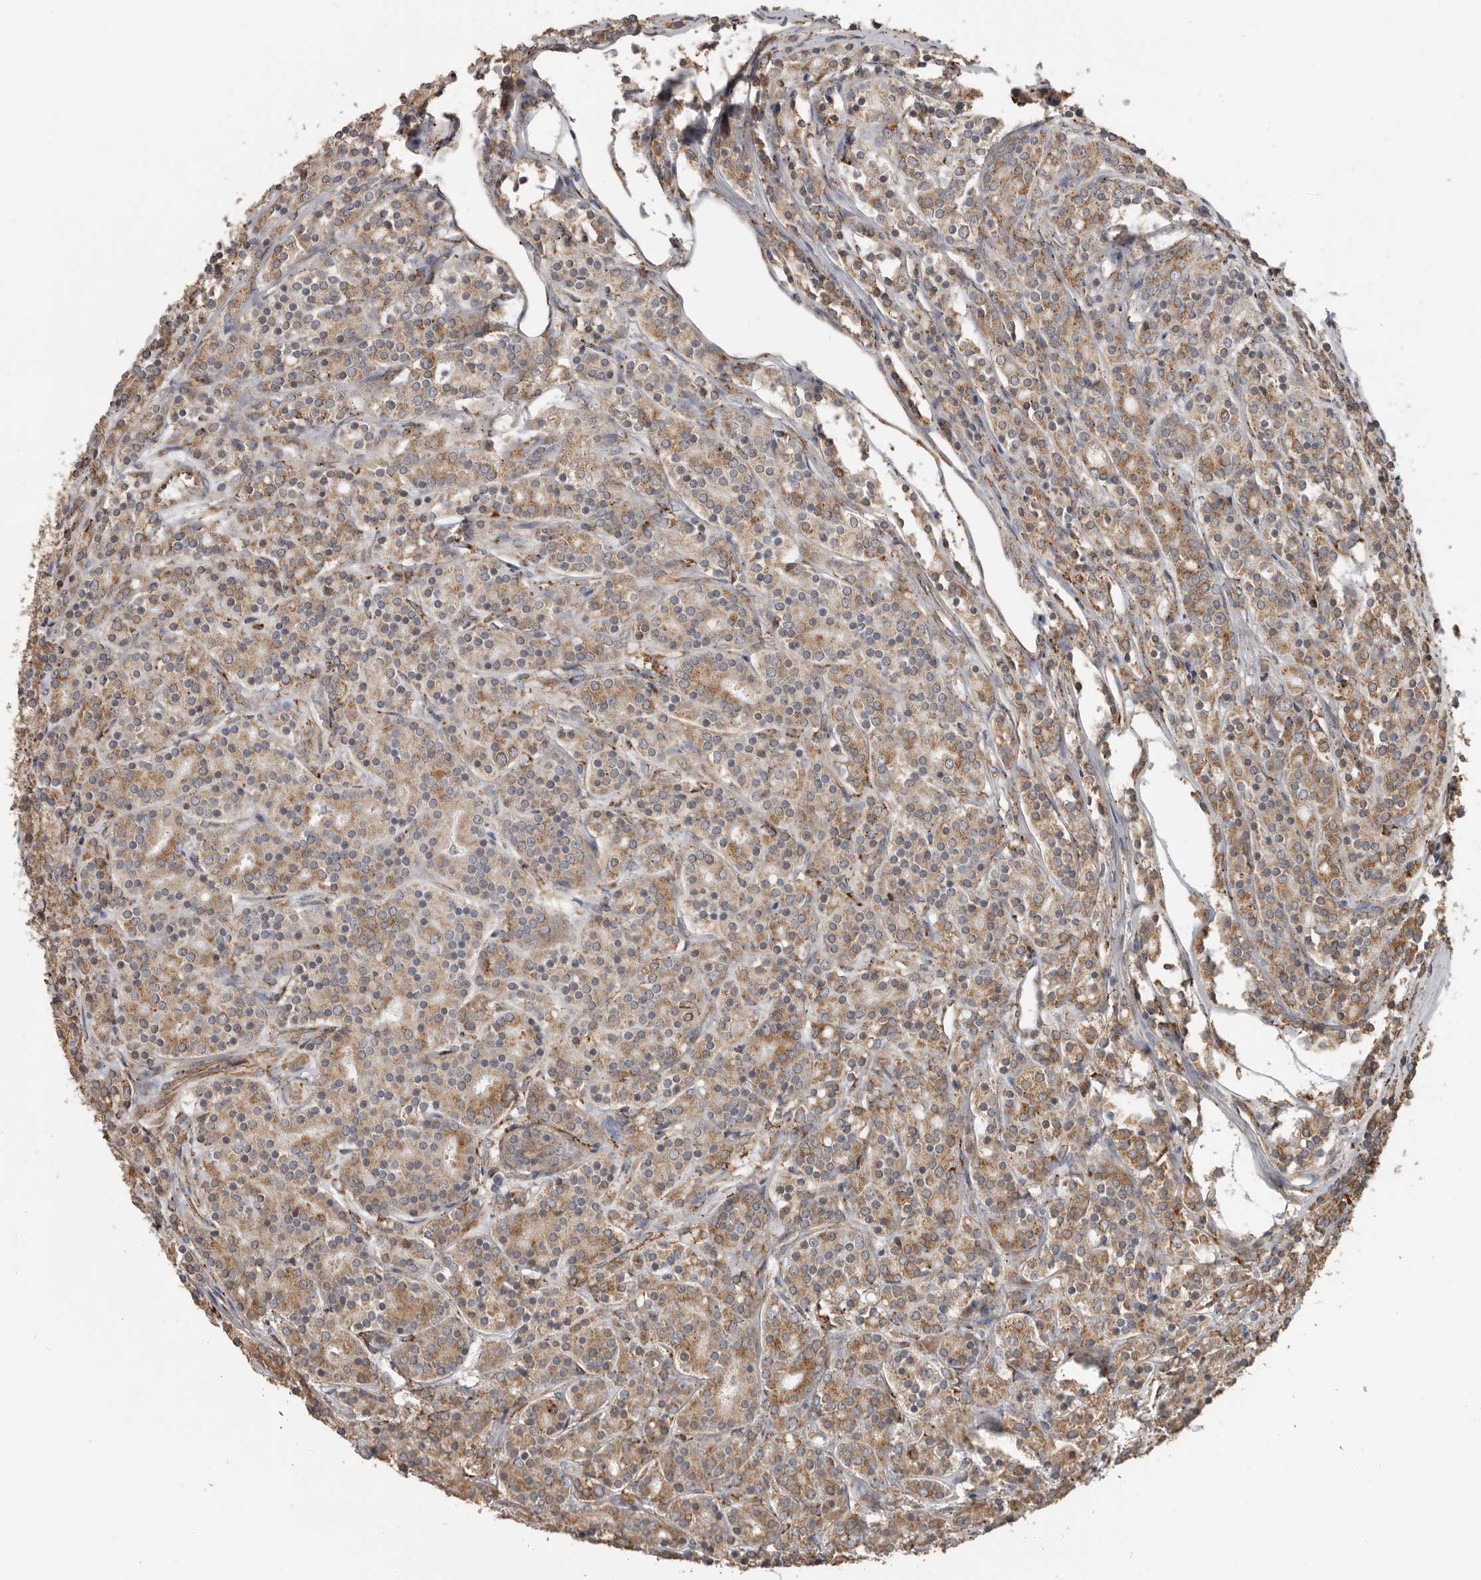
{"staining": {"intensity": "moderate", "quantity": ">75%", "location": "cytoplasmic/membranous"}, "tissue": "prostate cancer", "cell_type": "Tumor cells", "image_type": "cancer", "snomed": [{"axis": "morphology", "description": "Adenocarcinoma, High grade"}, {"axis": "topography", "description": "Prostate"}], "caption": "A photomicrograph showing moderate cytoplasmic/membranous expression in about >75% of tumor cells in adenocarcinoma (high-grade) (prostate), as visualized by brown immunohistochemical staining.", "gene": "CEP350", "patient": {"sex": "male", "age": 62}}